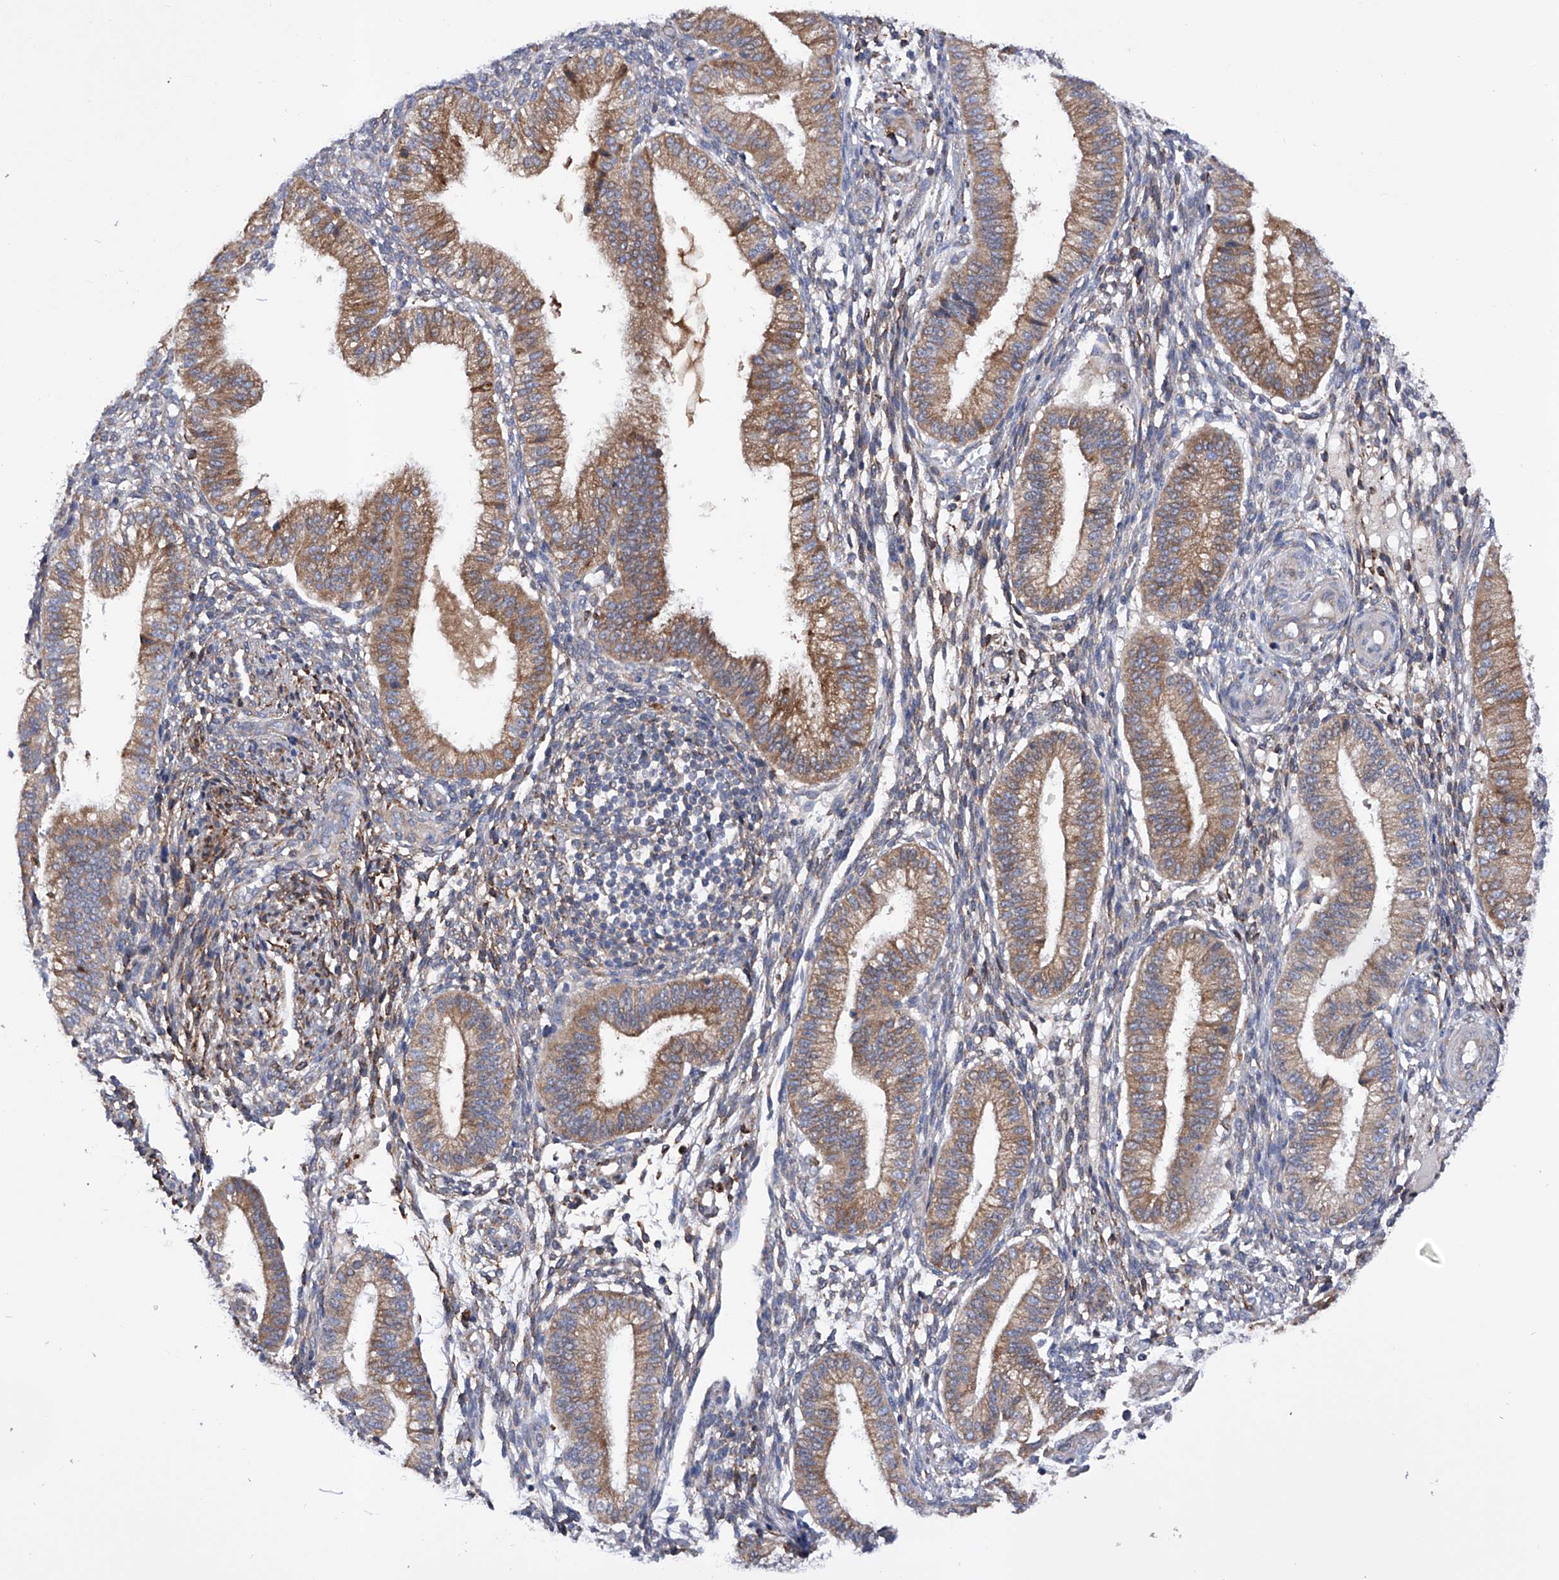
{"staining": {"intensity": "weak", "quantity": "25%-75%", "location": "cytoplasmic/membranous"}, "tissue": "endometrium", "cell_type": "Cells in endometrial stroma", "image_type": "normal", "snomed": [{"axis": "morphology", "description": "Normal tissue, NOS"}, {"axis": "topography", "description": "Endometrium"}], "caption": "DAB (3,3'-diaminobenzidine) immunohistochemical staining of benign human endometrium displays weak cytoplasmic/membranous protein expression in about 25%-75% of cells in endometrial stroma. The staining was performed using DAB (3,3'-diaminobenzidine) to visualize the protein expression in brown, while the nuclei were stained in blue with hematoxylin (Magnification: 20x).", "gene": "INPP5B", "patient": {"sex": "female", "age": 39}}